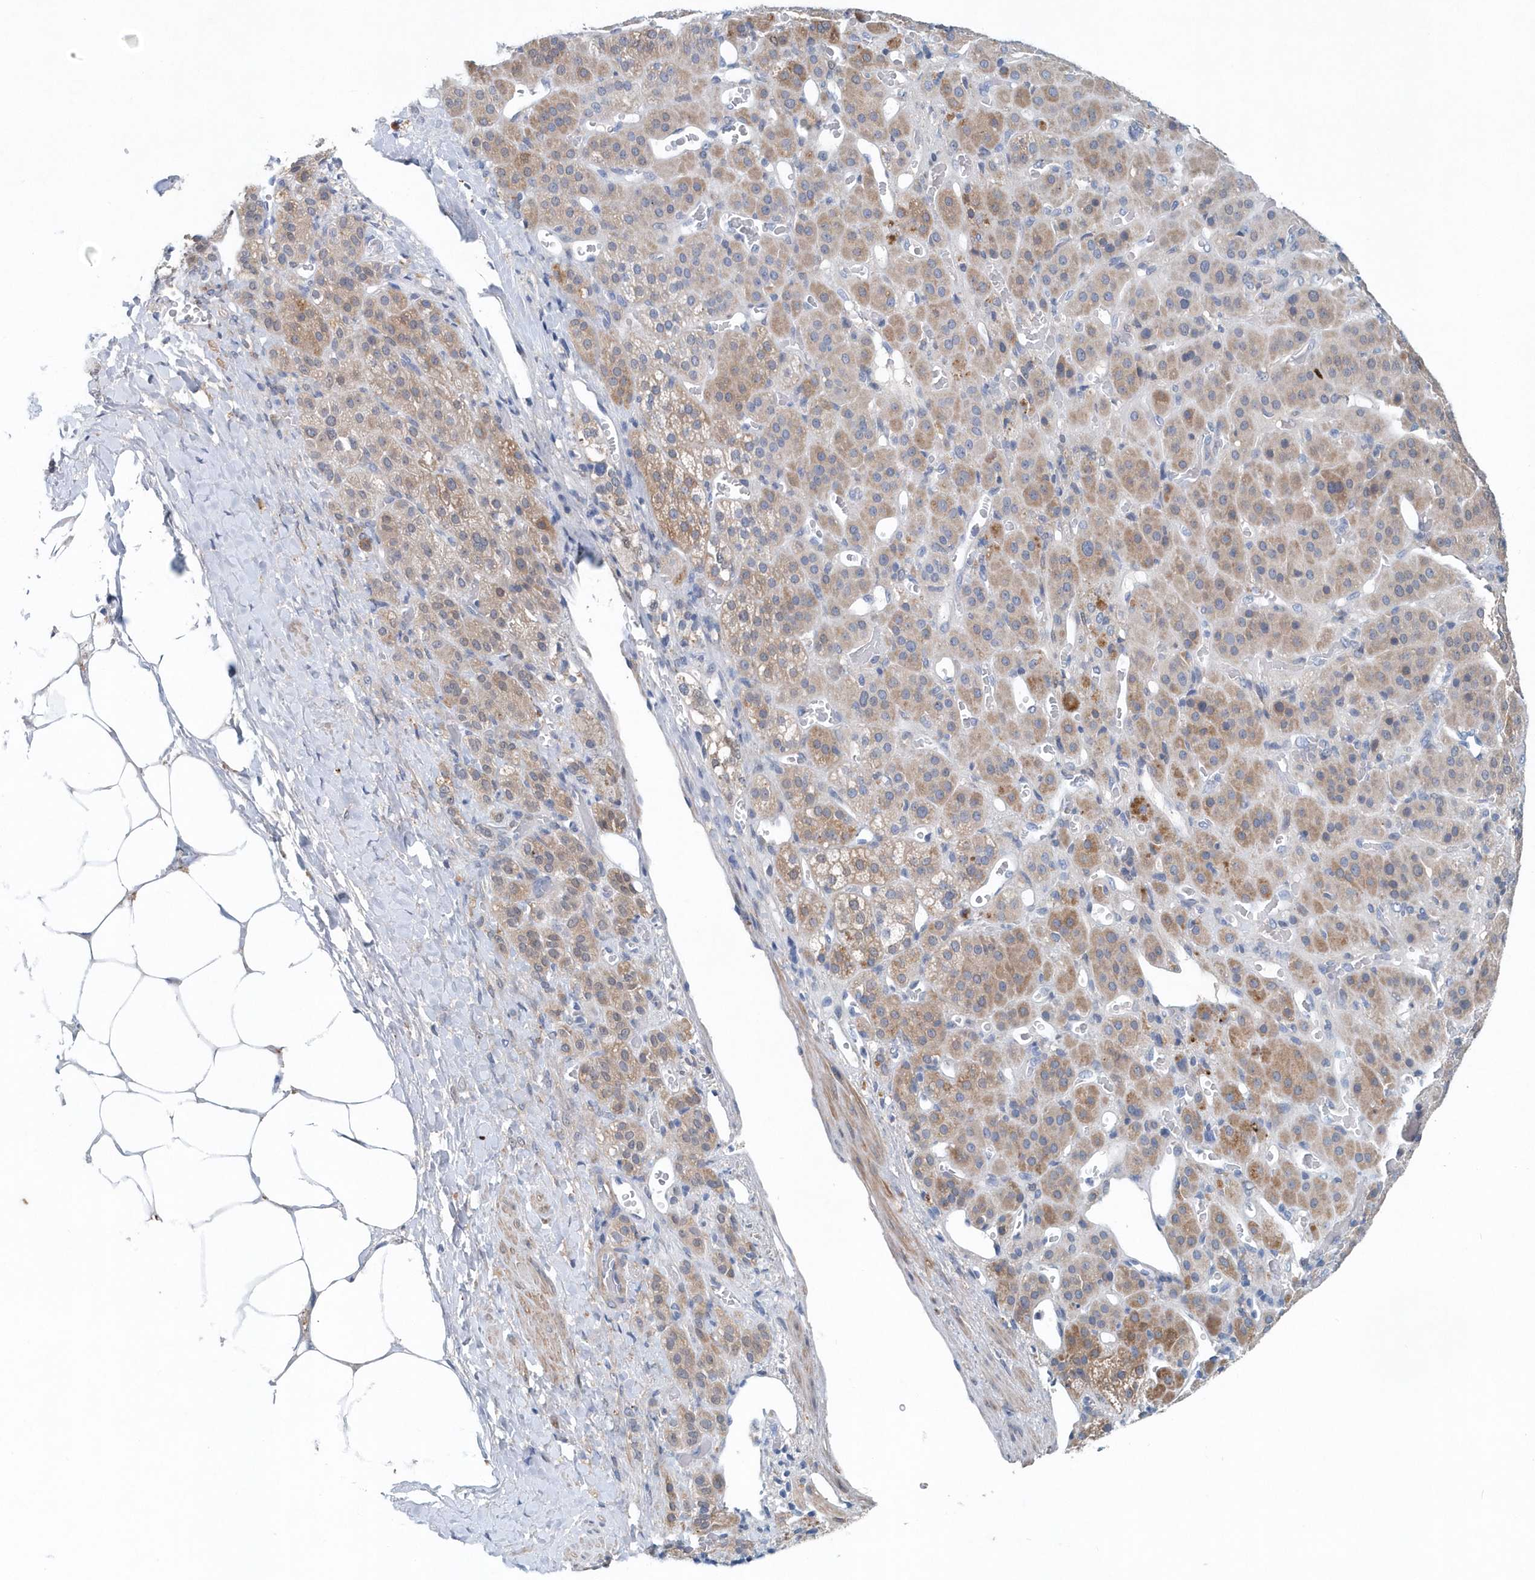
{"staining": {"intensity": "moderate", "quantity": "25%-75%", "location": "cytoplasmic/membranous"}, "tissue": "adrenal gland", "cell_type": "Glandular cells", "image_type": "normal", "snomed": [{"axis": "morphology", "description": "Normal tissue, NOS"}, {"axis": "topography", "description": "Adrenal gland"}], "caption": "IHC of unremarkable adrenal gland demonstrates medium levels of moderate cytoplasmic/membranous positivity in approximately 25%-75% of glandular cells.", "gene": "PFN2", "patient": {"sex": "male", "age": 57}}